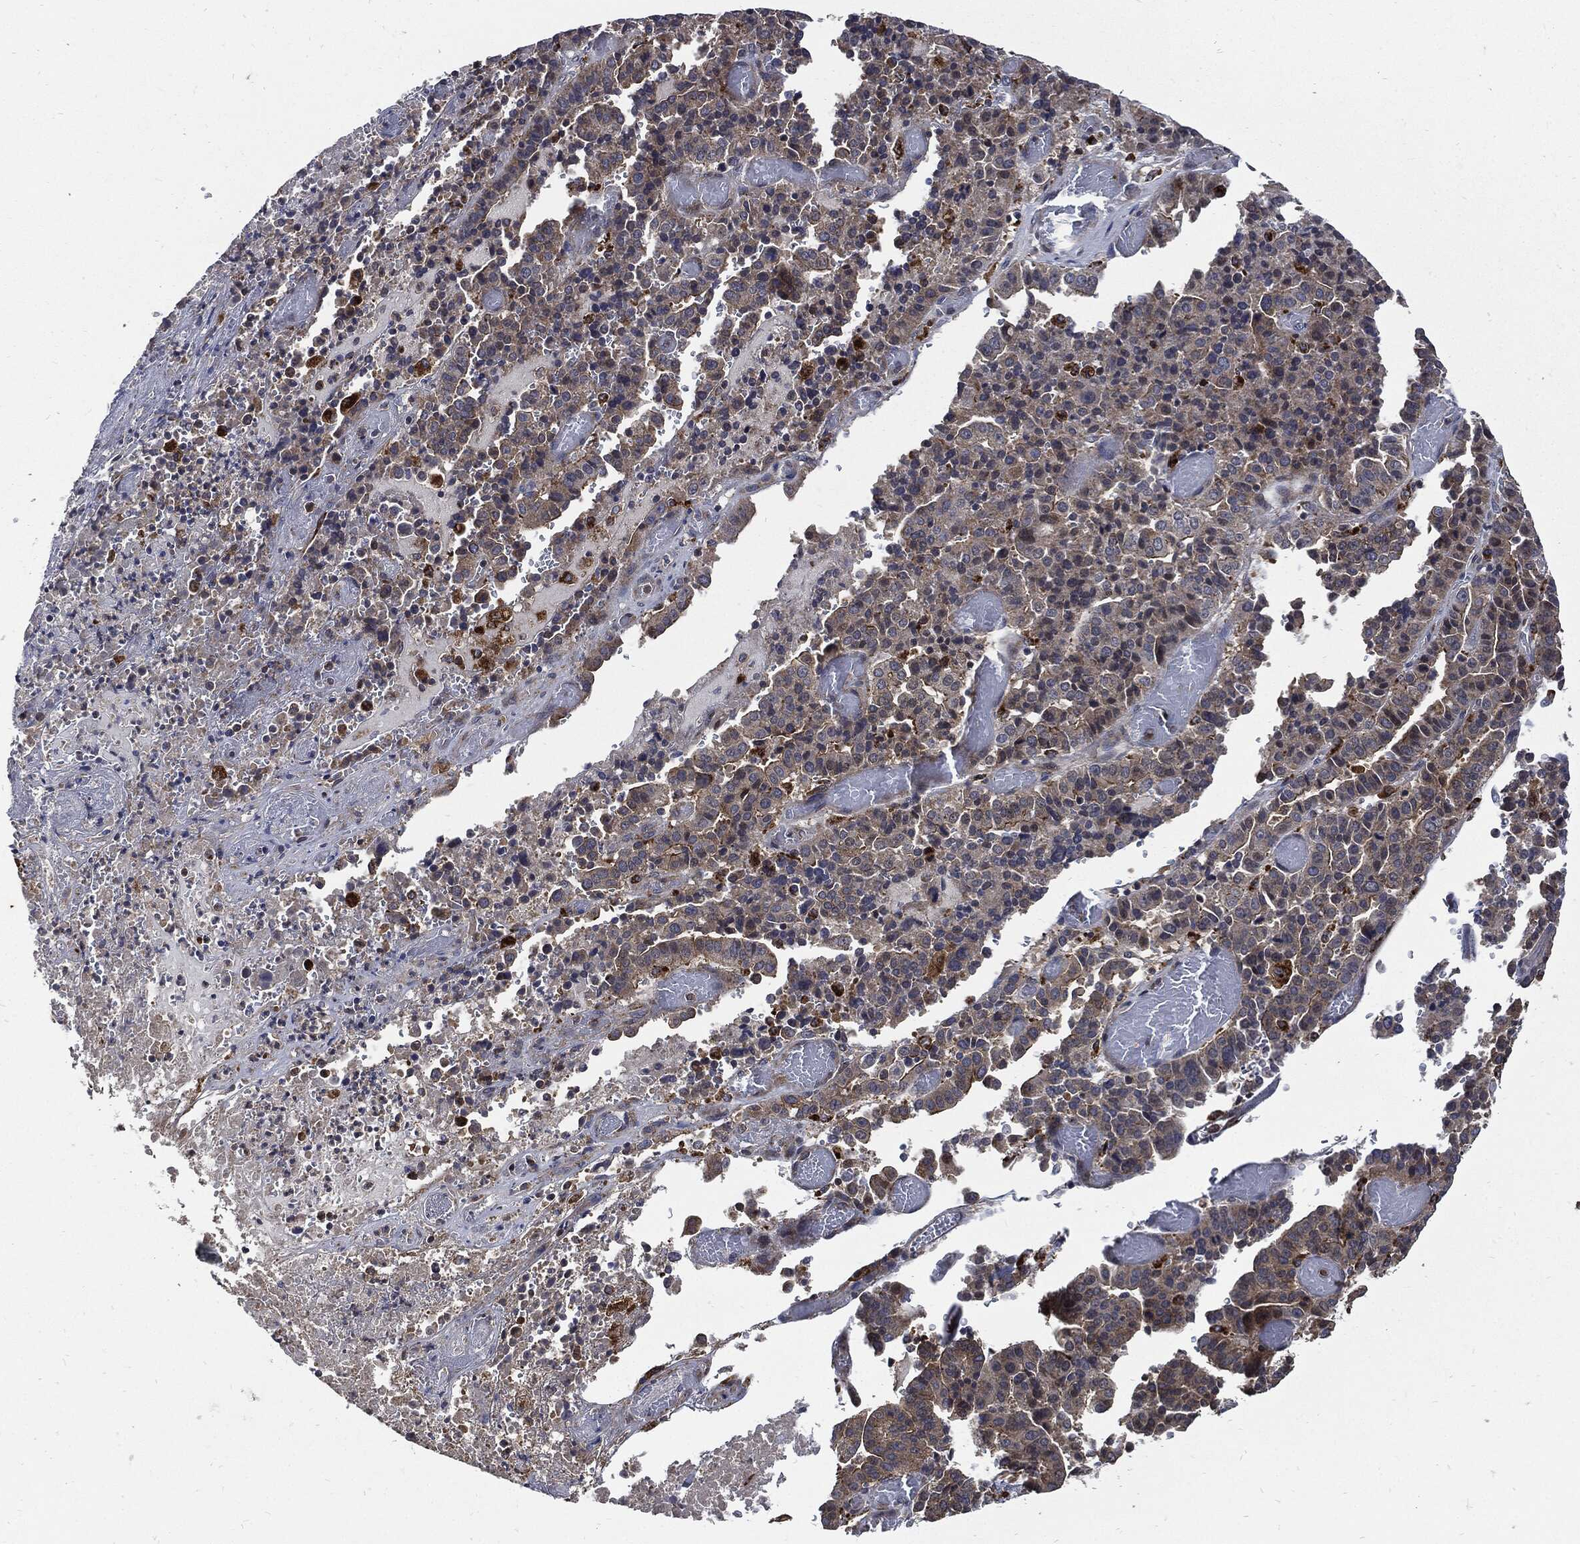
{"staining": {"intensity": "weak", "quantity": "<25%", "location": "cytoplasmic/membranous"}, "tissue": "stomach cancer", "cell_type": "Tumor cells", "image_type": "cancer", "snomed": [{"axis": "morphology", "description": "Adenocarcinoma, NOS"}, {"axis": "topography", "description": "Stomach"}], "caption": "Adenocarcinoma (stomach) was stained to show a protein in brown. There is no significant staining in tumor cells.", "gene": "SLC31A2", "patient": {"sex": "male", "age": 48}}